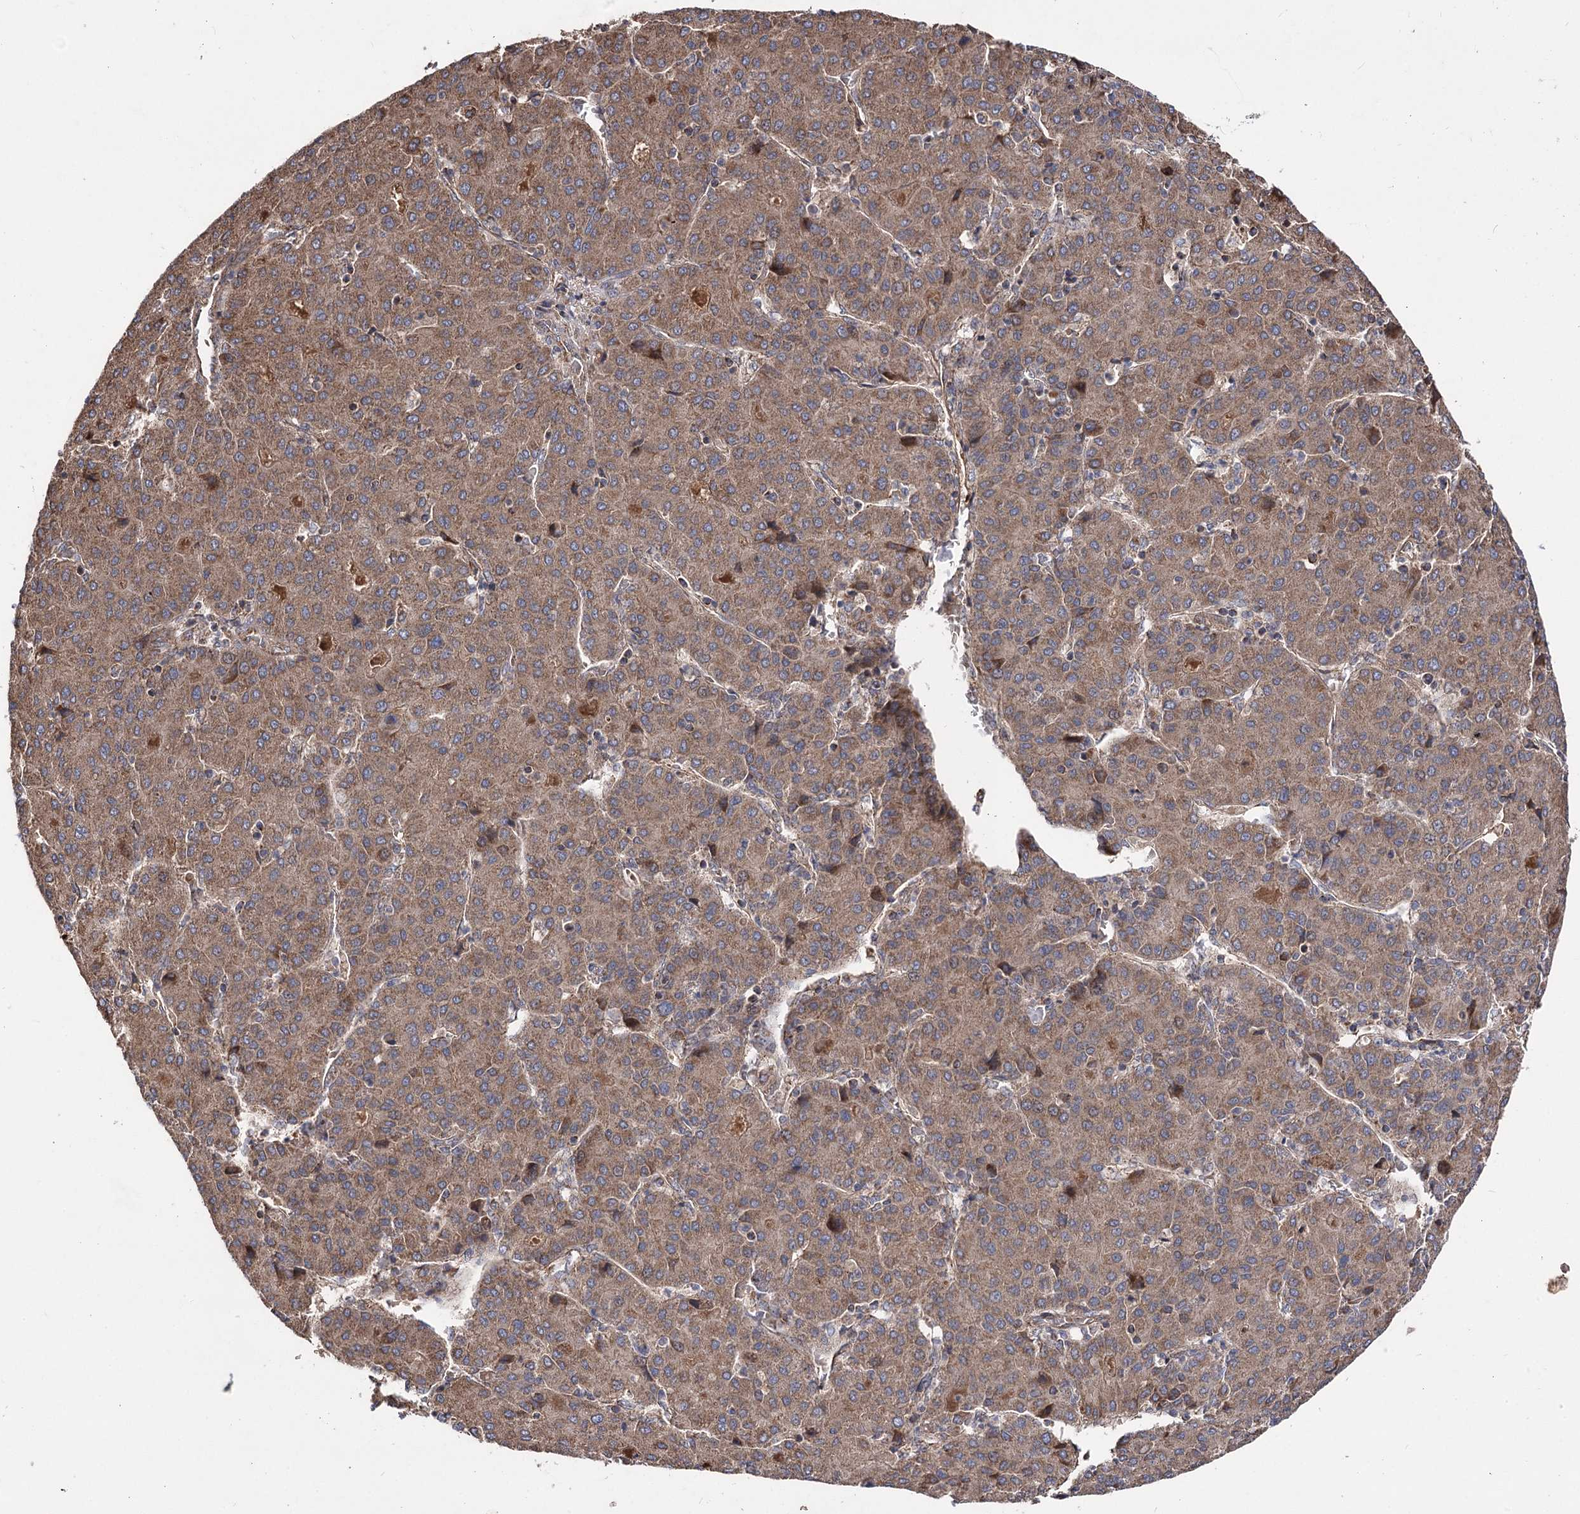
{"staining": {"intensity": "moderate", "quantity": ">75%", "location": "cytoplasmic/membranous"}, "tissue": "liver cancer", "cell_type": "Tumor cells", "image_type": "cancer", "snomed": [{"axis": "morphology", "description": "Carcinoma, Hepatocellular, NOS"}, {"axis": "topography", "description": "Liver"}], "caption": "Tumor cells exhibit moderate cytoplasmic/membranous expression in about >75% of cells in hepatocellular carcinoma (liver).", "gene": "RASSF3", "patient": {"sex": "male", "age": 65}}